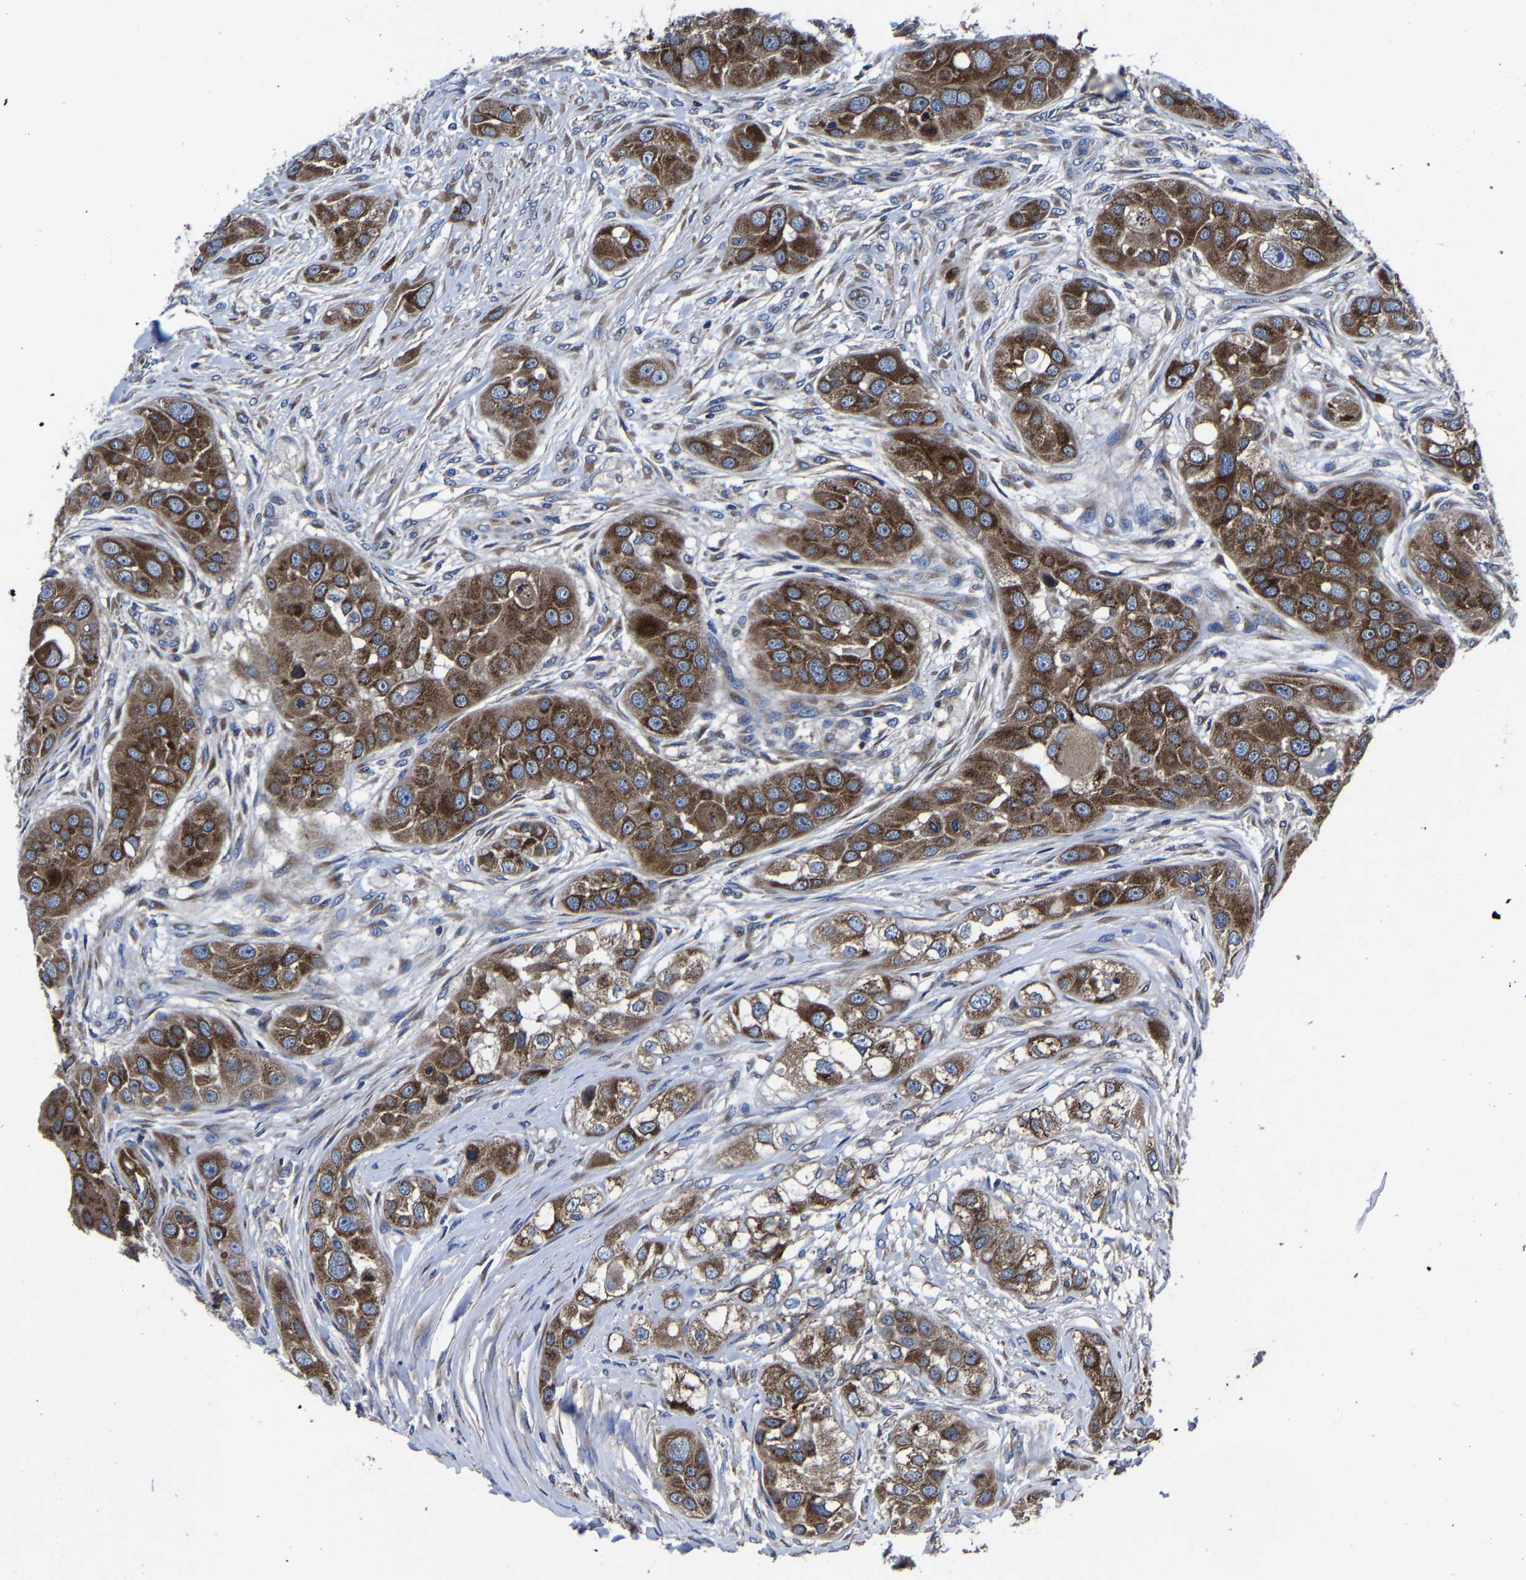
{"staining": {"intensity": "strong", "quantity": ">75%", "location": "cytoplasmic/membranous"}, "tissue": "head and neck cancer", "cell_type": "Tumor cells", "image_type": "cancer", "snomed": [{"axis": "morphology", "description": "Normal tissue, NOS"}, {"axis": "morphology", "description": "Squamous cell carcinoma, NOS"}, {"axis": "topography", "description": "Skeletal muscle"}, {"axis": "topography", "description": "Head-Neck"}], "caption": "Human squamous cell carcinoma (head and neck) stained with a protein marker exhibits strong staining in tumor cells.", "gene": "EBAG9", "patient": {"sex": "male", "age": 51}}